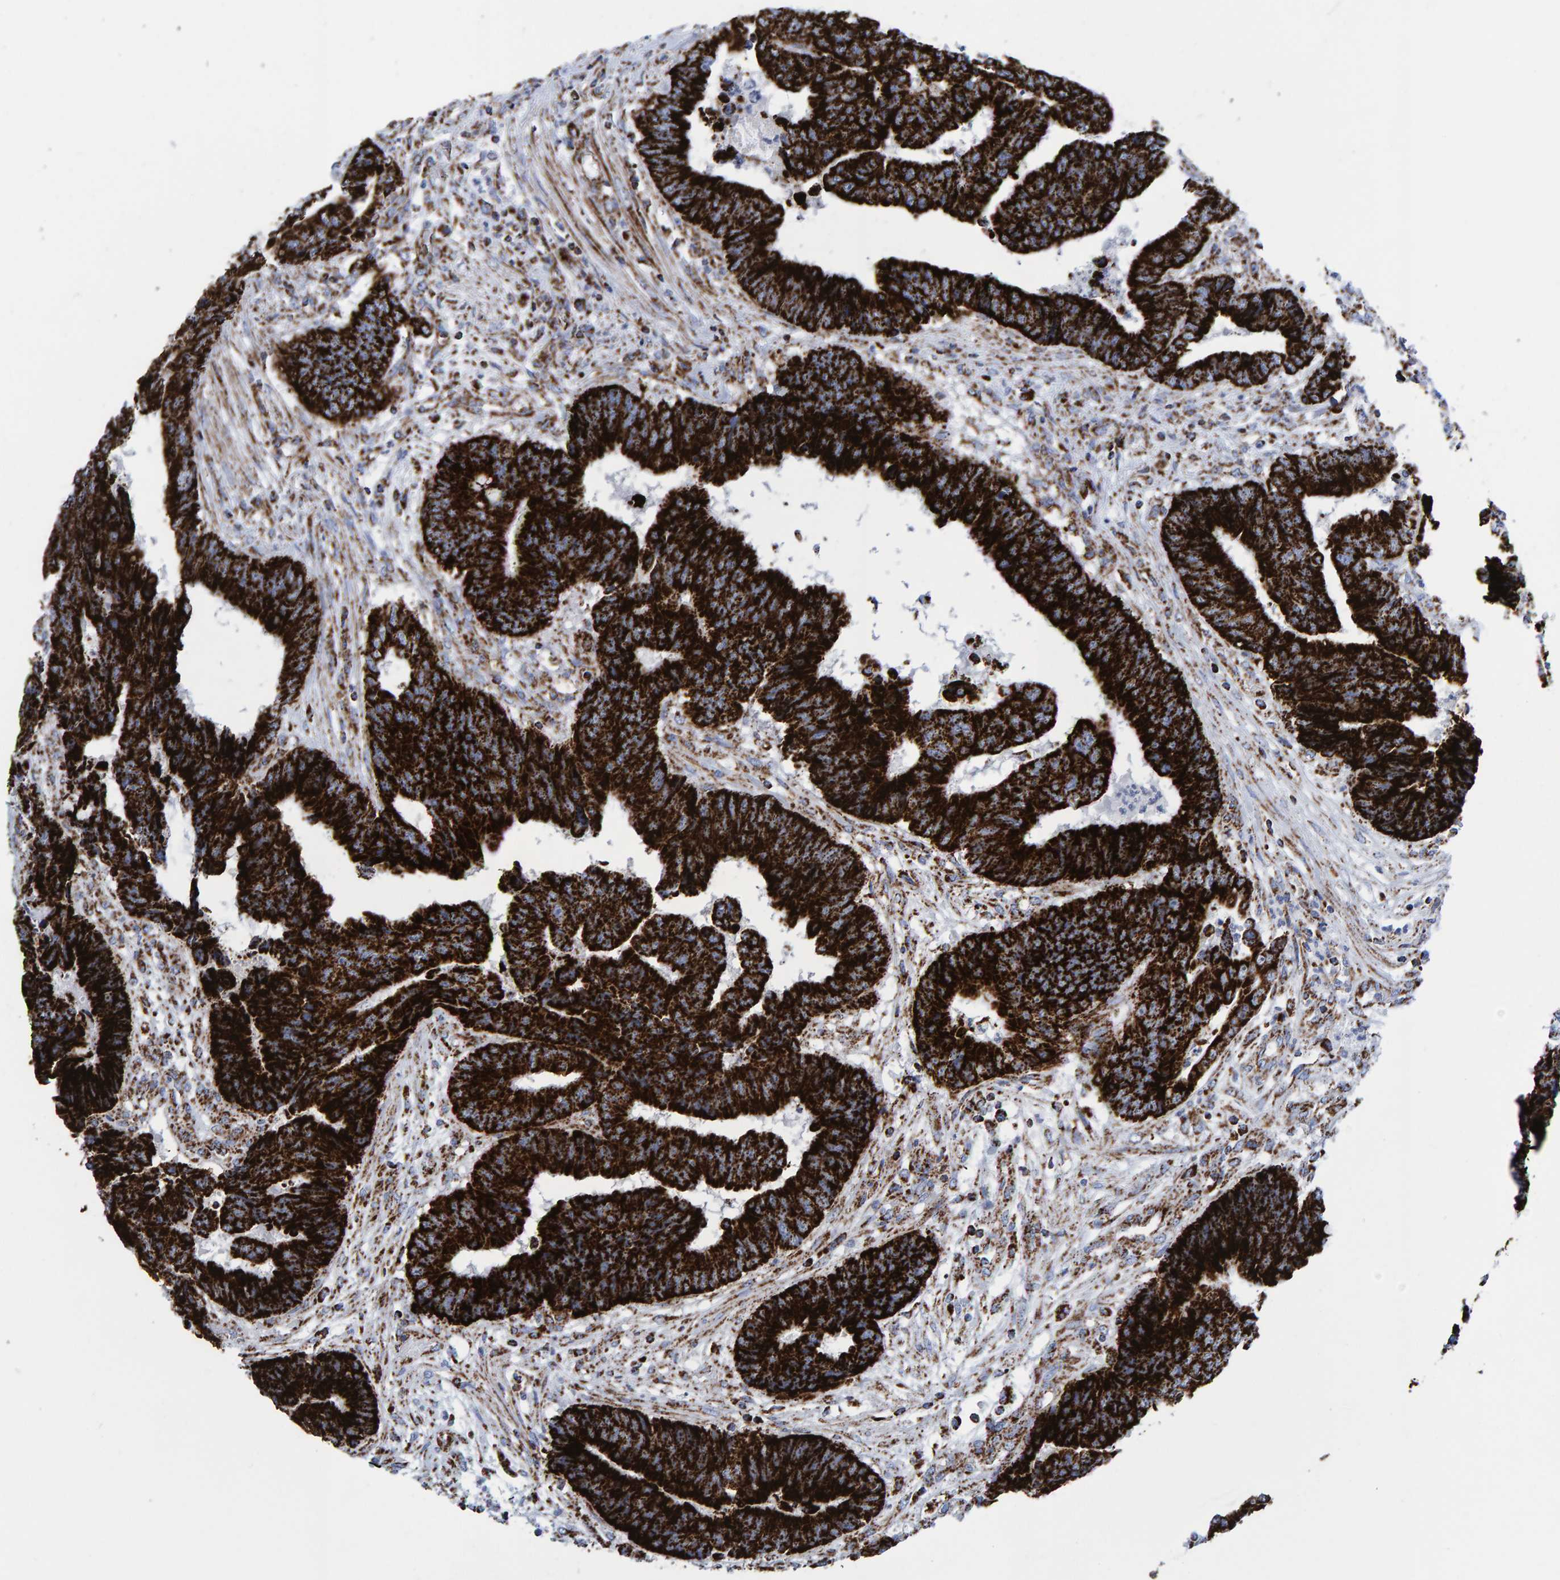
{"staining": {"intensity": "strong", "quantity": ">75%", "location": "cytoplasmic/membranous"}, "tissue": "colorectal cancer", "cell_type": "Tumor cells", "image_type": "cancer", "snomed": [{"axis": "morphology", "description": "Adenocarcinoma, NOS"}, {"axis": "topography", "description": "Rectum"}], "caption": "Colorectal adenocarcinoma was stained to show a protein in brown. There is high levels of strong cytoplasmic/membranous expression in approximately >75% of tumor cells. Nuclei are stained in blue.", "gene": "ENSG00000262660", "patient": {"sex": "male", "age": 84}}